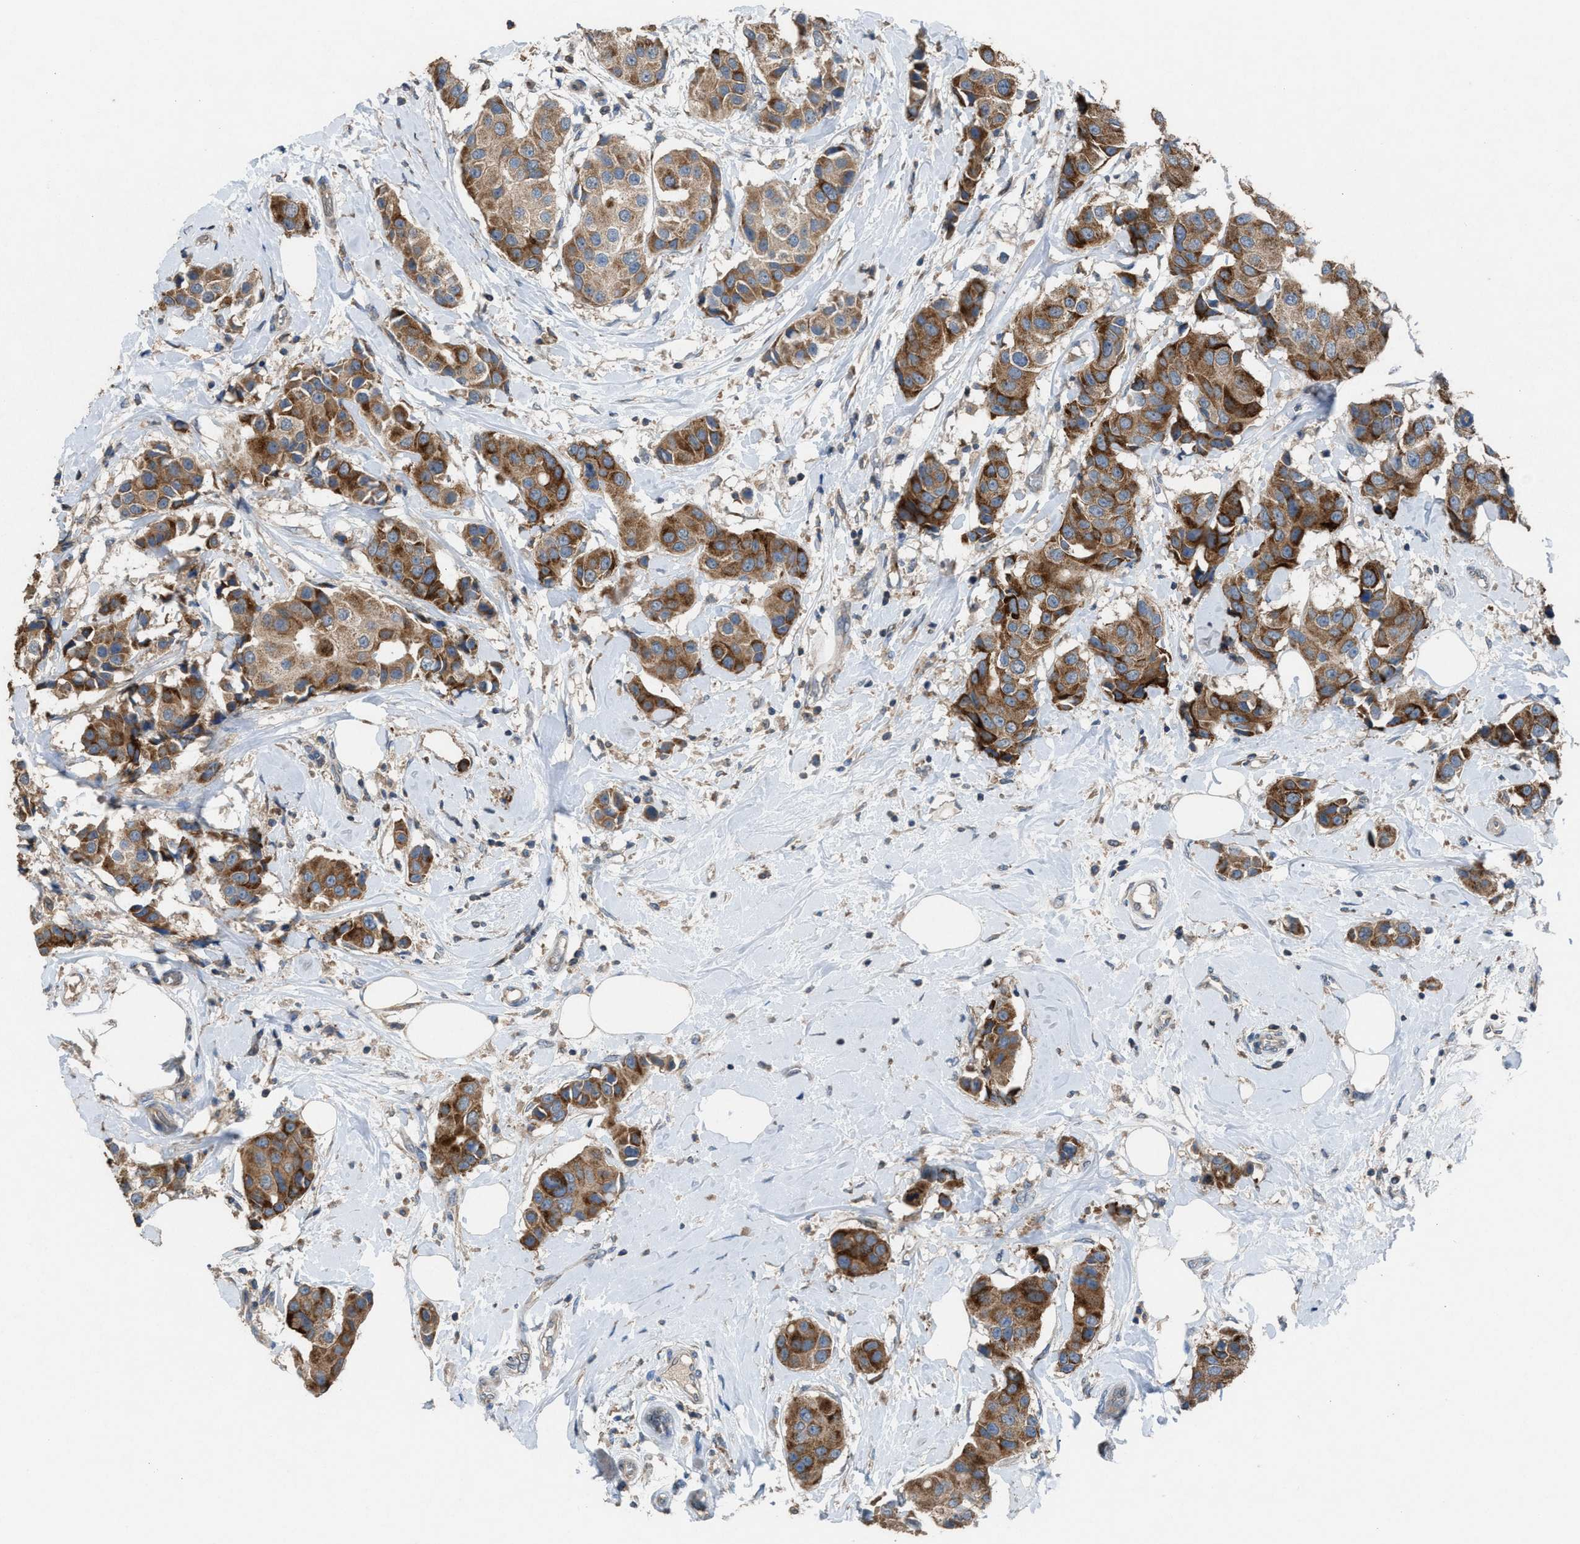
{"staining": {"intensity": "strong", "quantity": ">75%", "location": "cytoplasmic/membranous"}, "tissue": "breast cancer", "cell_type": "Tumor cells", "image_type": "cancer", "snomed": [{"axis": "morphology", "description": "Normal tissue, NOS"}, {"axis": "morphology", "description": "Duct carcinoma"}, {"axis": "topography", "description": "Breast"}], "caption": "Human invasive ductal carcinoma (breast) stained with a protein marker exhibits strong staining in tumor cells.", "gene": "TPK1", "patient": {"sex": "female", "age": 39}}